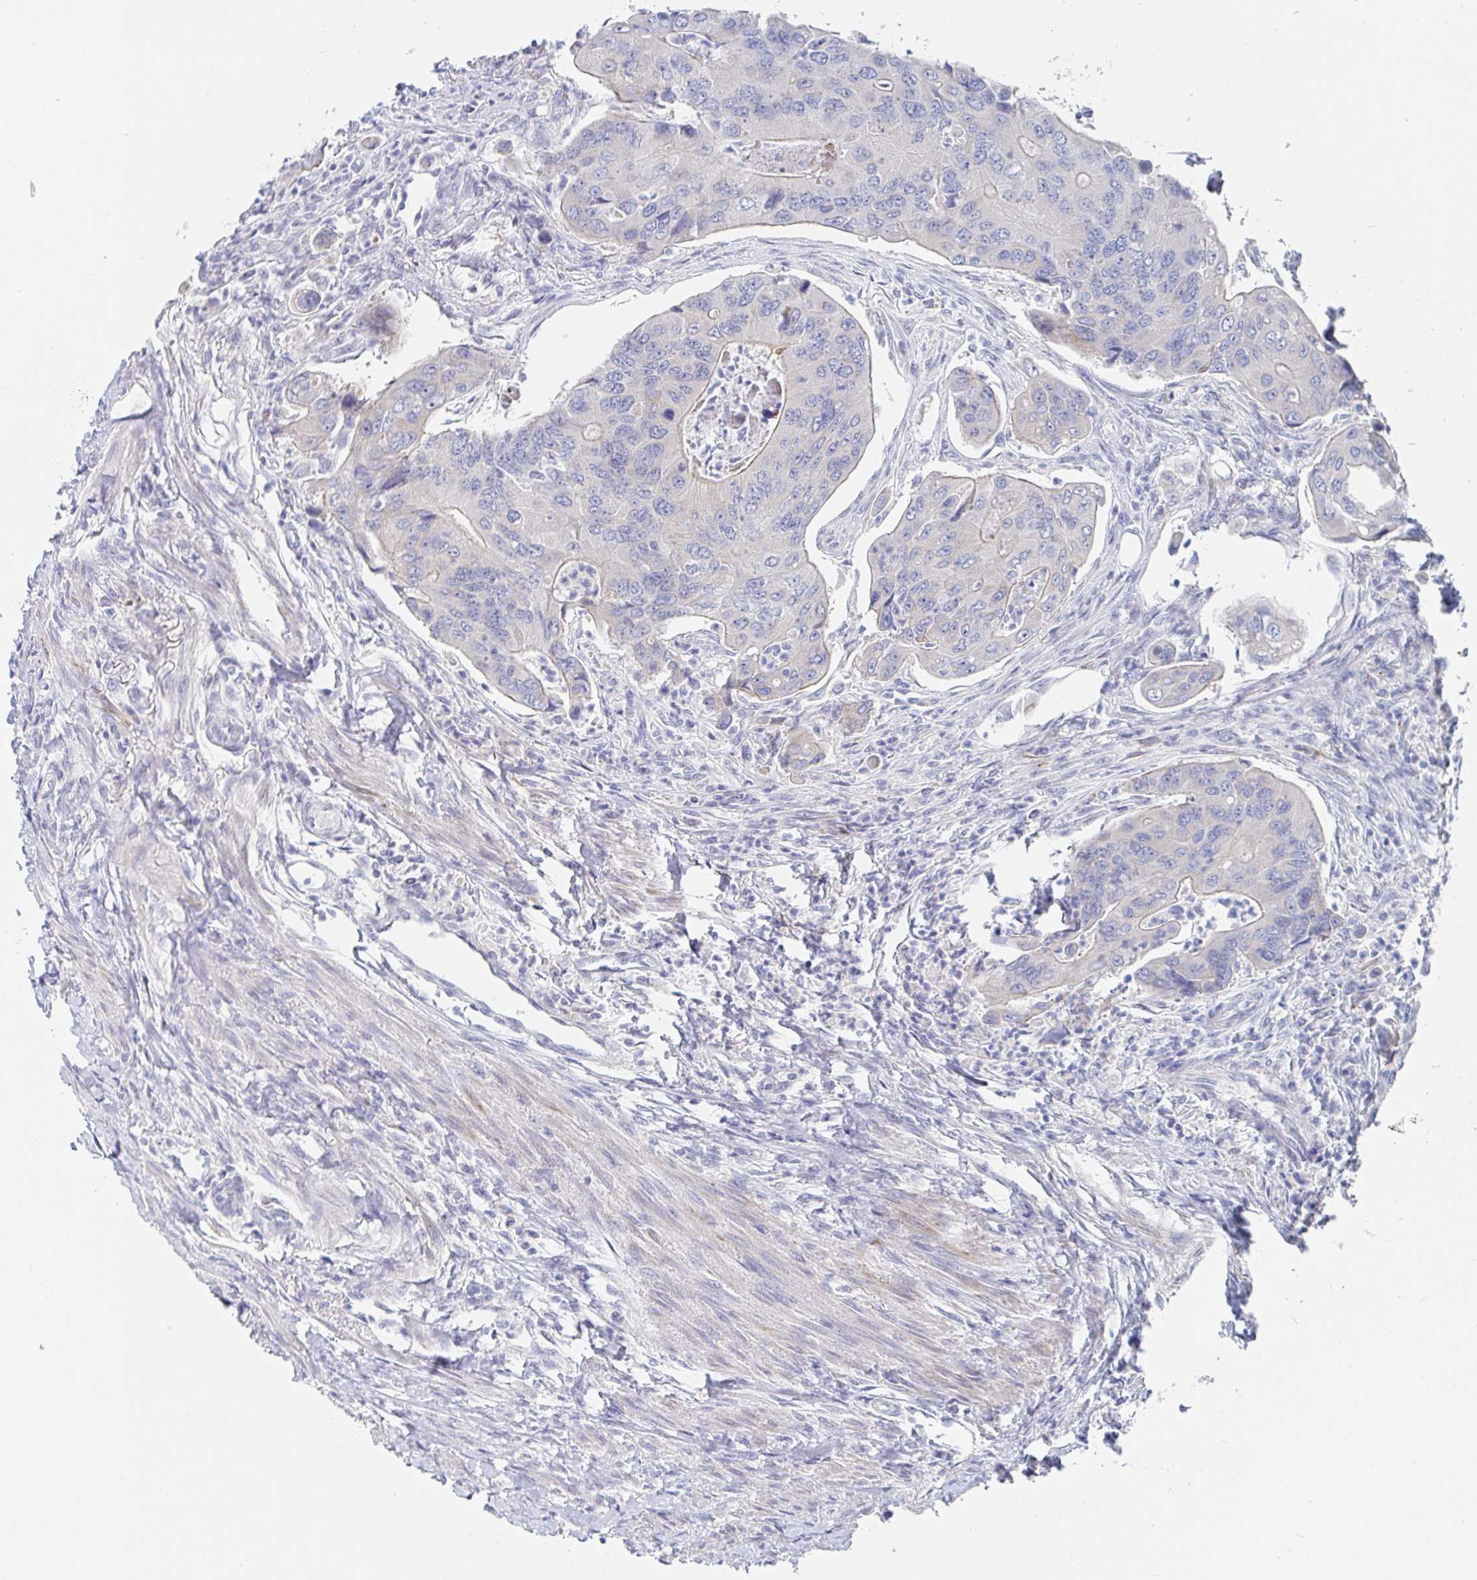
{"staining": {"intensity": "negative", "quantity": "none", "location": "none"}, "tissue": "colorectal cancer", "cell_type": "Tumor cells", "image_type": "cancer", "snomed": [{"axis": "morphology", "description": "Adenocarcinoma, NOS"}, {"axis": "topography", "description": "Colon"}], "caption": "There is no significant expression in tumor cells of colorectal adenocarcinoma.", "gene": "ZNF430", "patient": {"sex": "female", "age": 67}}